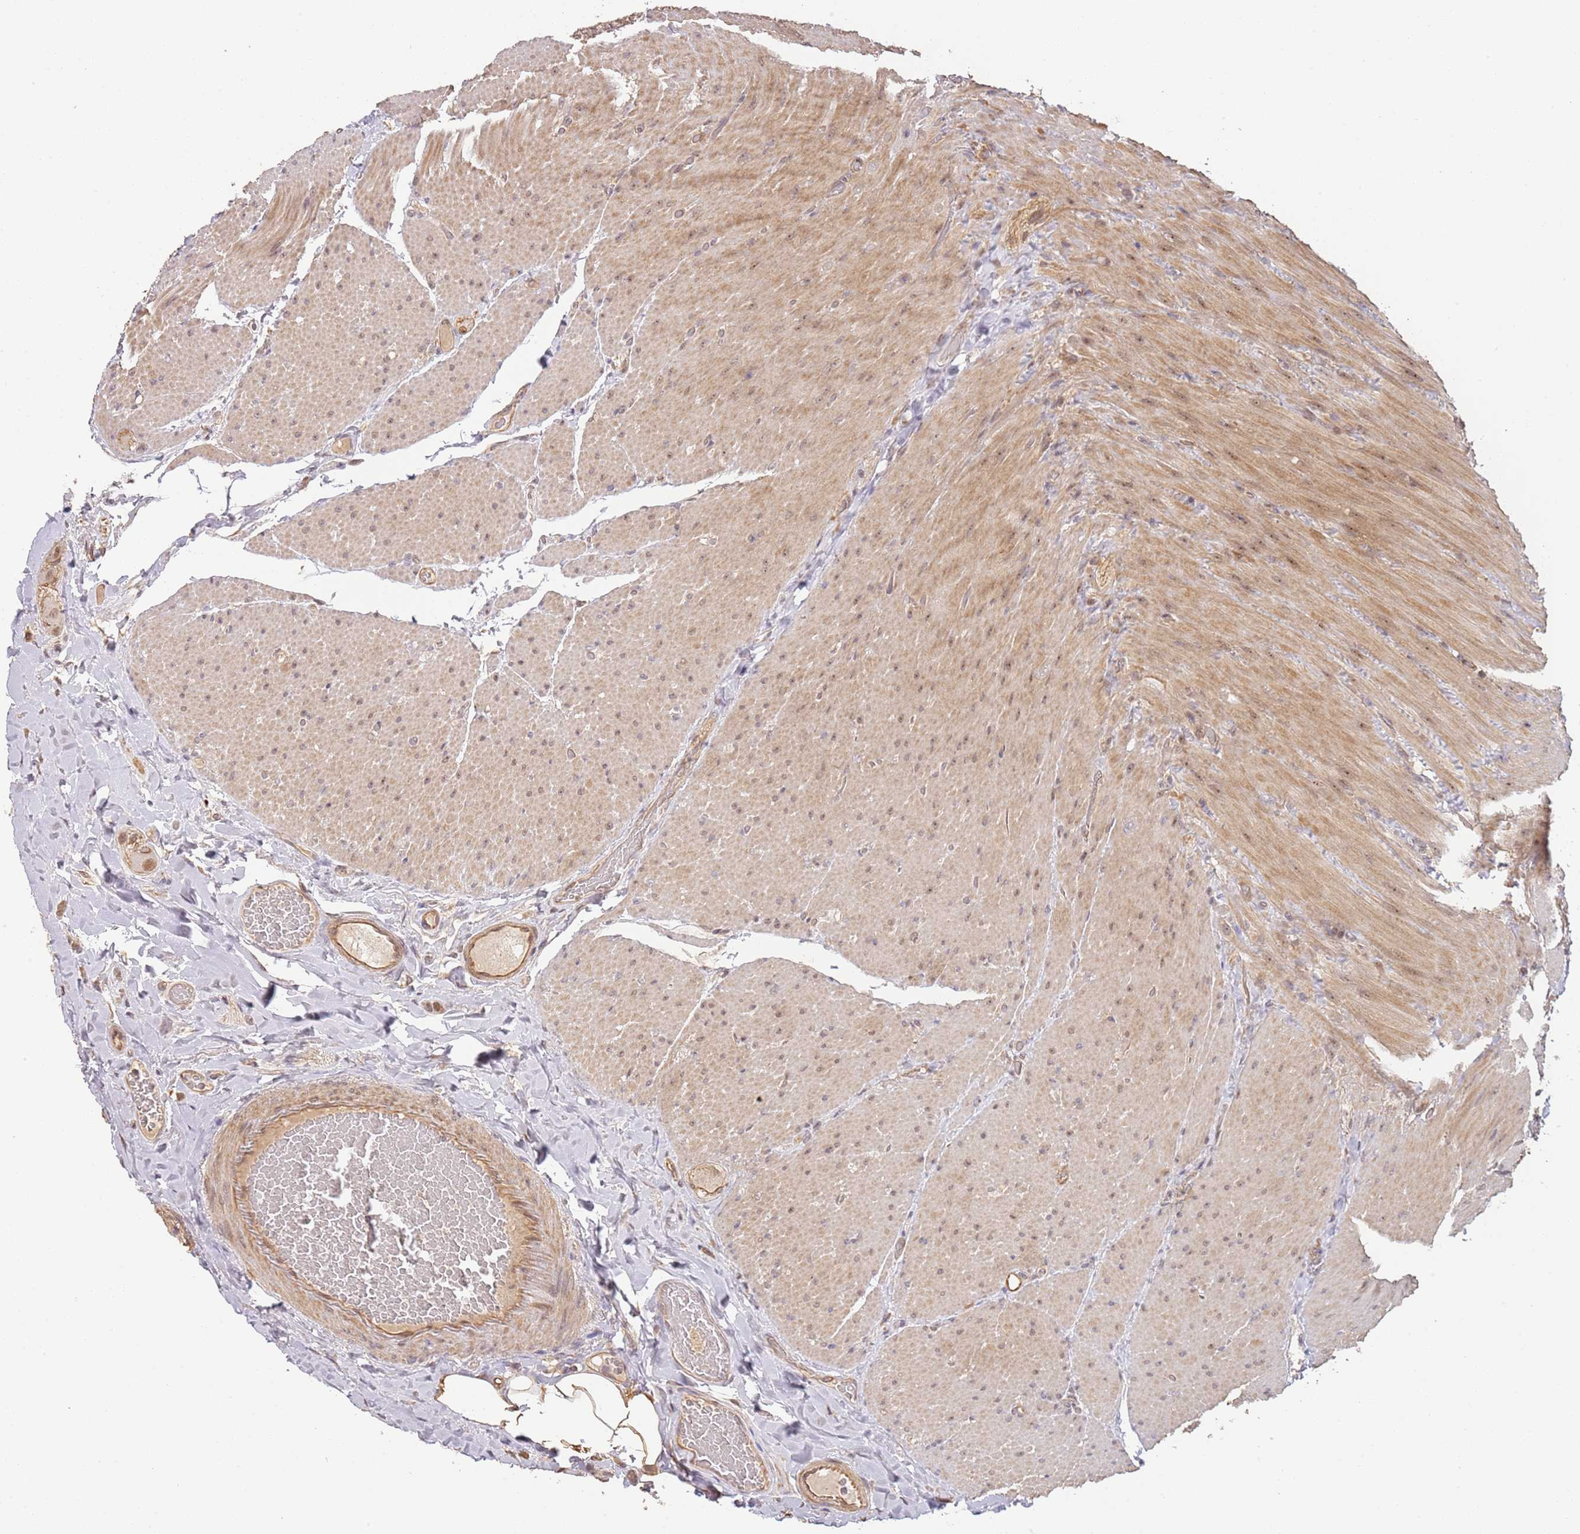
{"staining": {"intensity": "moderate", "quantity": ">75%", "location": "cytoplasmic/membranous,nuclear"}, "tissue": "duodenum", "cell_type": "Glandular cells", "image_type": "normal", "snomed": [{"axis": "morphology", "description": "Normal tissue, NOS"}, {"axis": "topography", "description": "Duodenum"}], "caption": "Protein staining displays moderate cytoplasmic/membranous,nuclear expression in approximately >75% of glandular cells in normal duodenum.", "gene": "SURF2", "patient": {"sex": "female", "age": 62}}